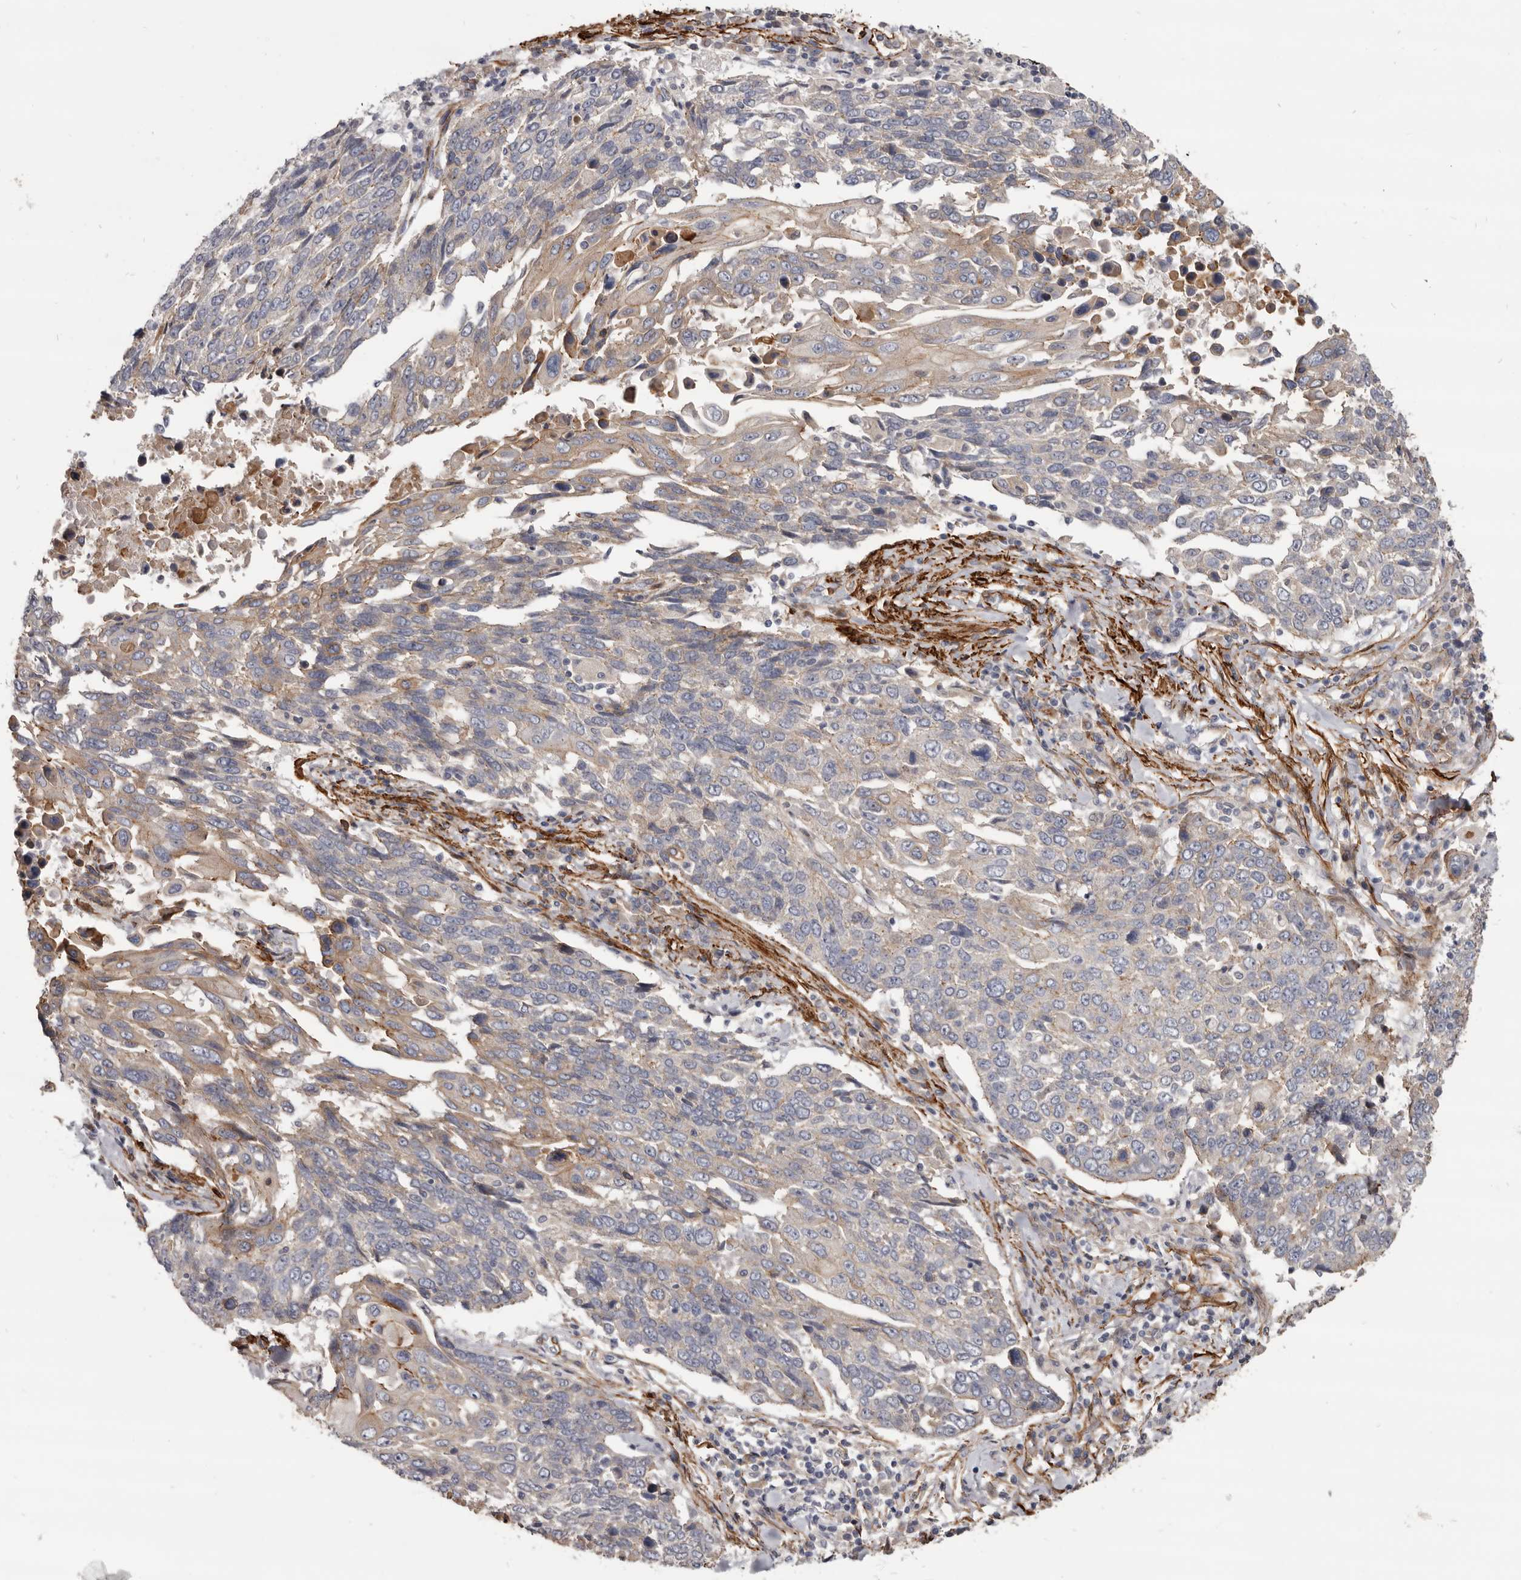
{"staining": {"intensity": "moderate", "quantity": "<25%", "location": "cytoplasmic/membranous"}, "tissue": "lung cancer", "cell_type": "Tumor cells", "image_type": "cancer", "snomed": [{"axis": "morphology", "description": "Squamous cell carcinoma, NOS"}, {"axis": "topography", "description": "Lung"}], "caption": "This is an image of immunohistochemistry (IHC) staining of squamous cell carcinoma (lung), which shows moderate positivity in the cytoplasmic/membranous of tumor cells.", "gene": "CGN", "patient": {"sex": "male", "age": 66}}